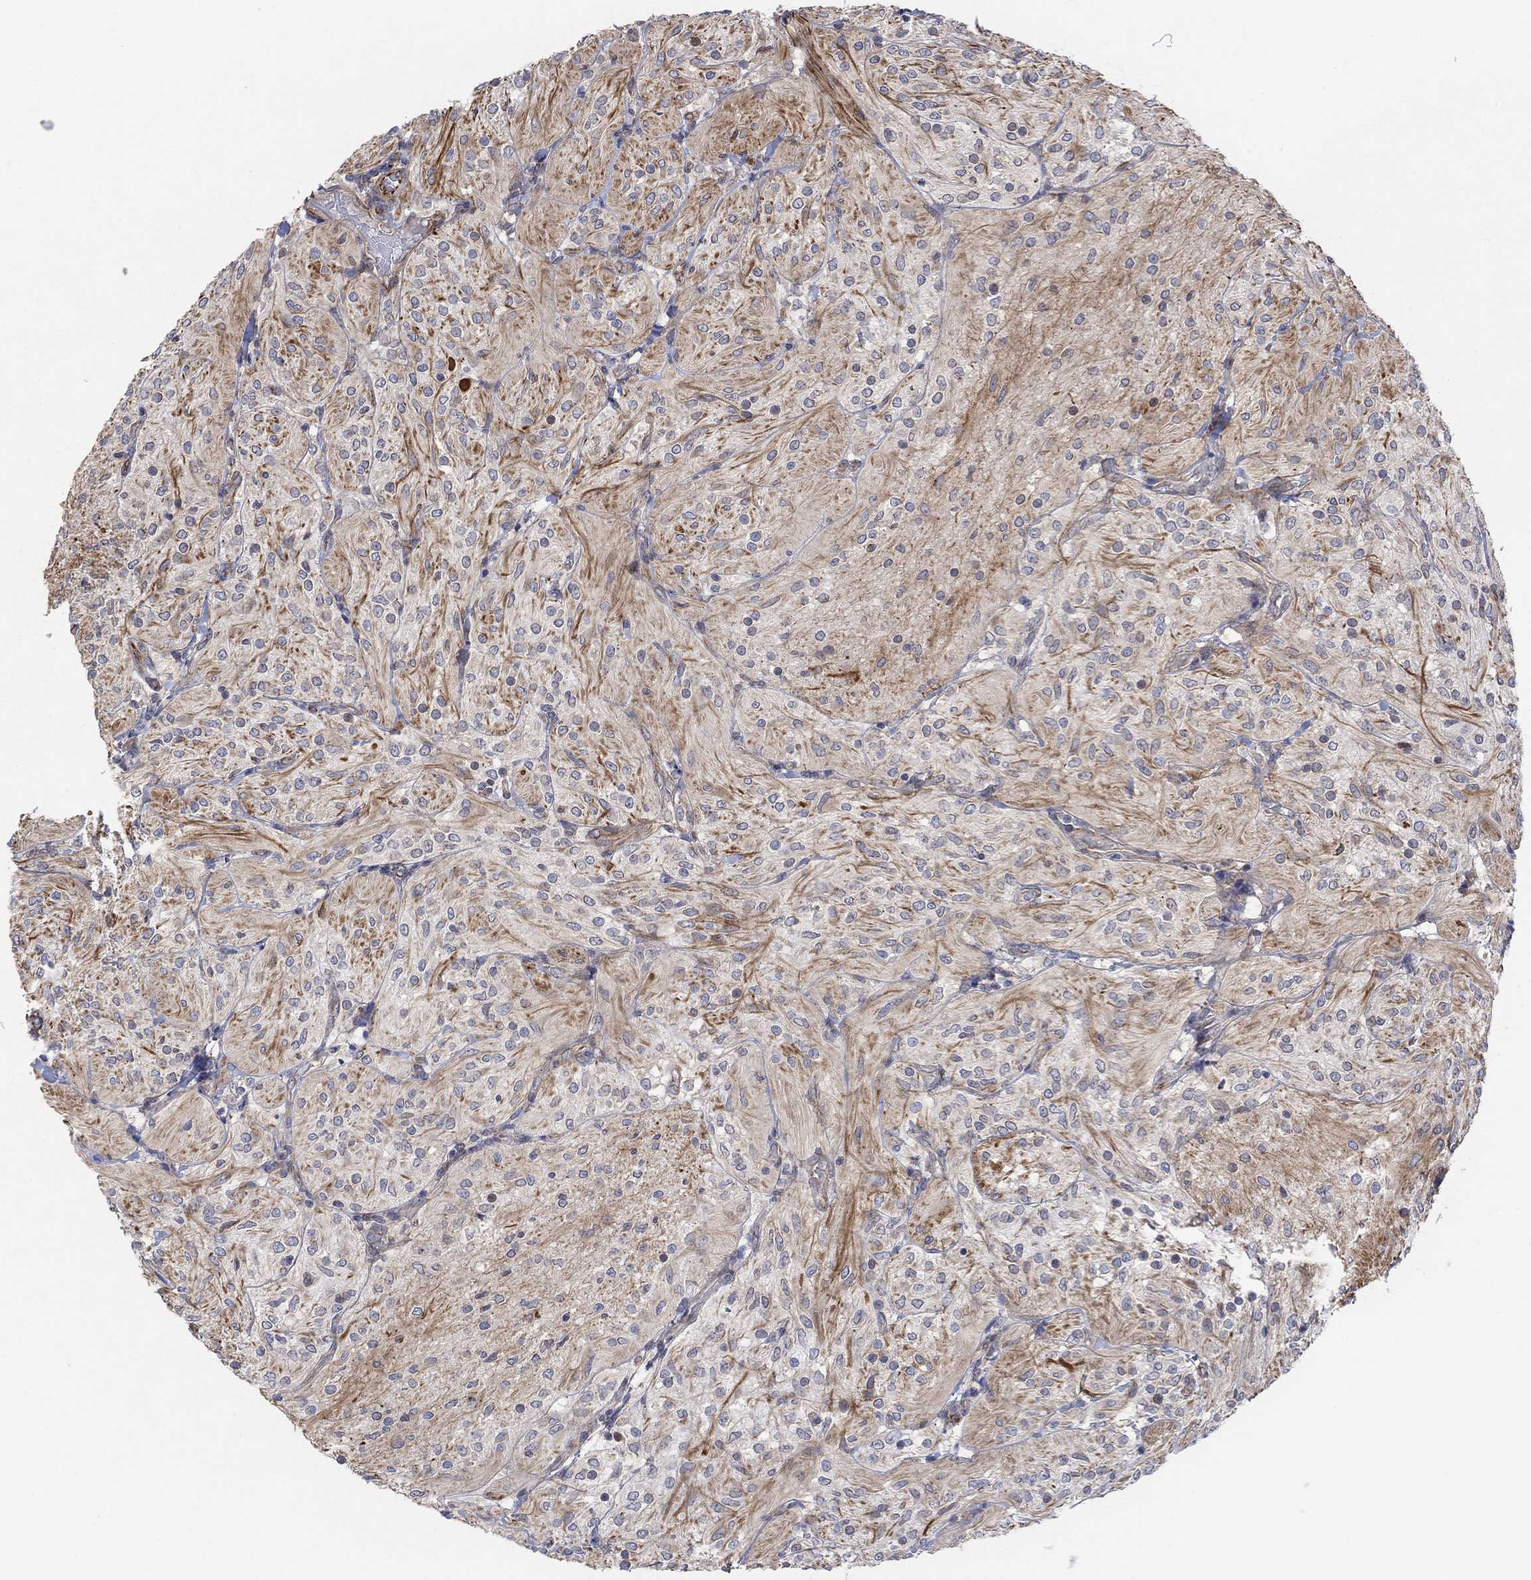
{"staining": {"intensity": "negative", "quantity": "none", "location": "none"}, "tissue": "glioma", "cell_type": "Tumor cells", "image_type": "cancer", "snomed": [{"axis": "morphology", "description": "Glioma, malignant, Low grade"}, {"axis": "topography", "description": "Brain"}], "caption": "The immunohistochemistry micrograph has no significant positivity in tumor cells of malignant glioma (low-grade) tissue.", "gene": "CAMK1D", "patient": {"sex": "male", "age": 3}}